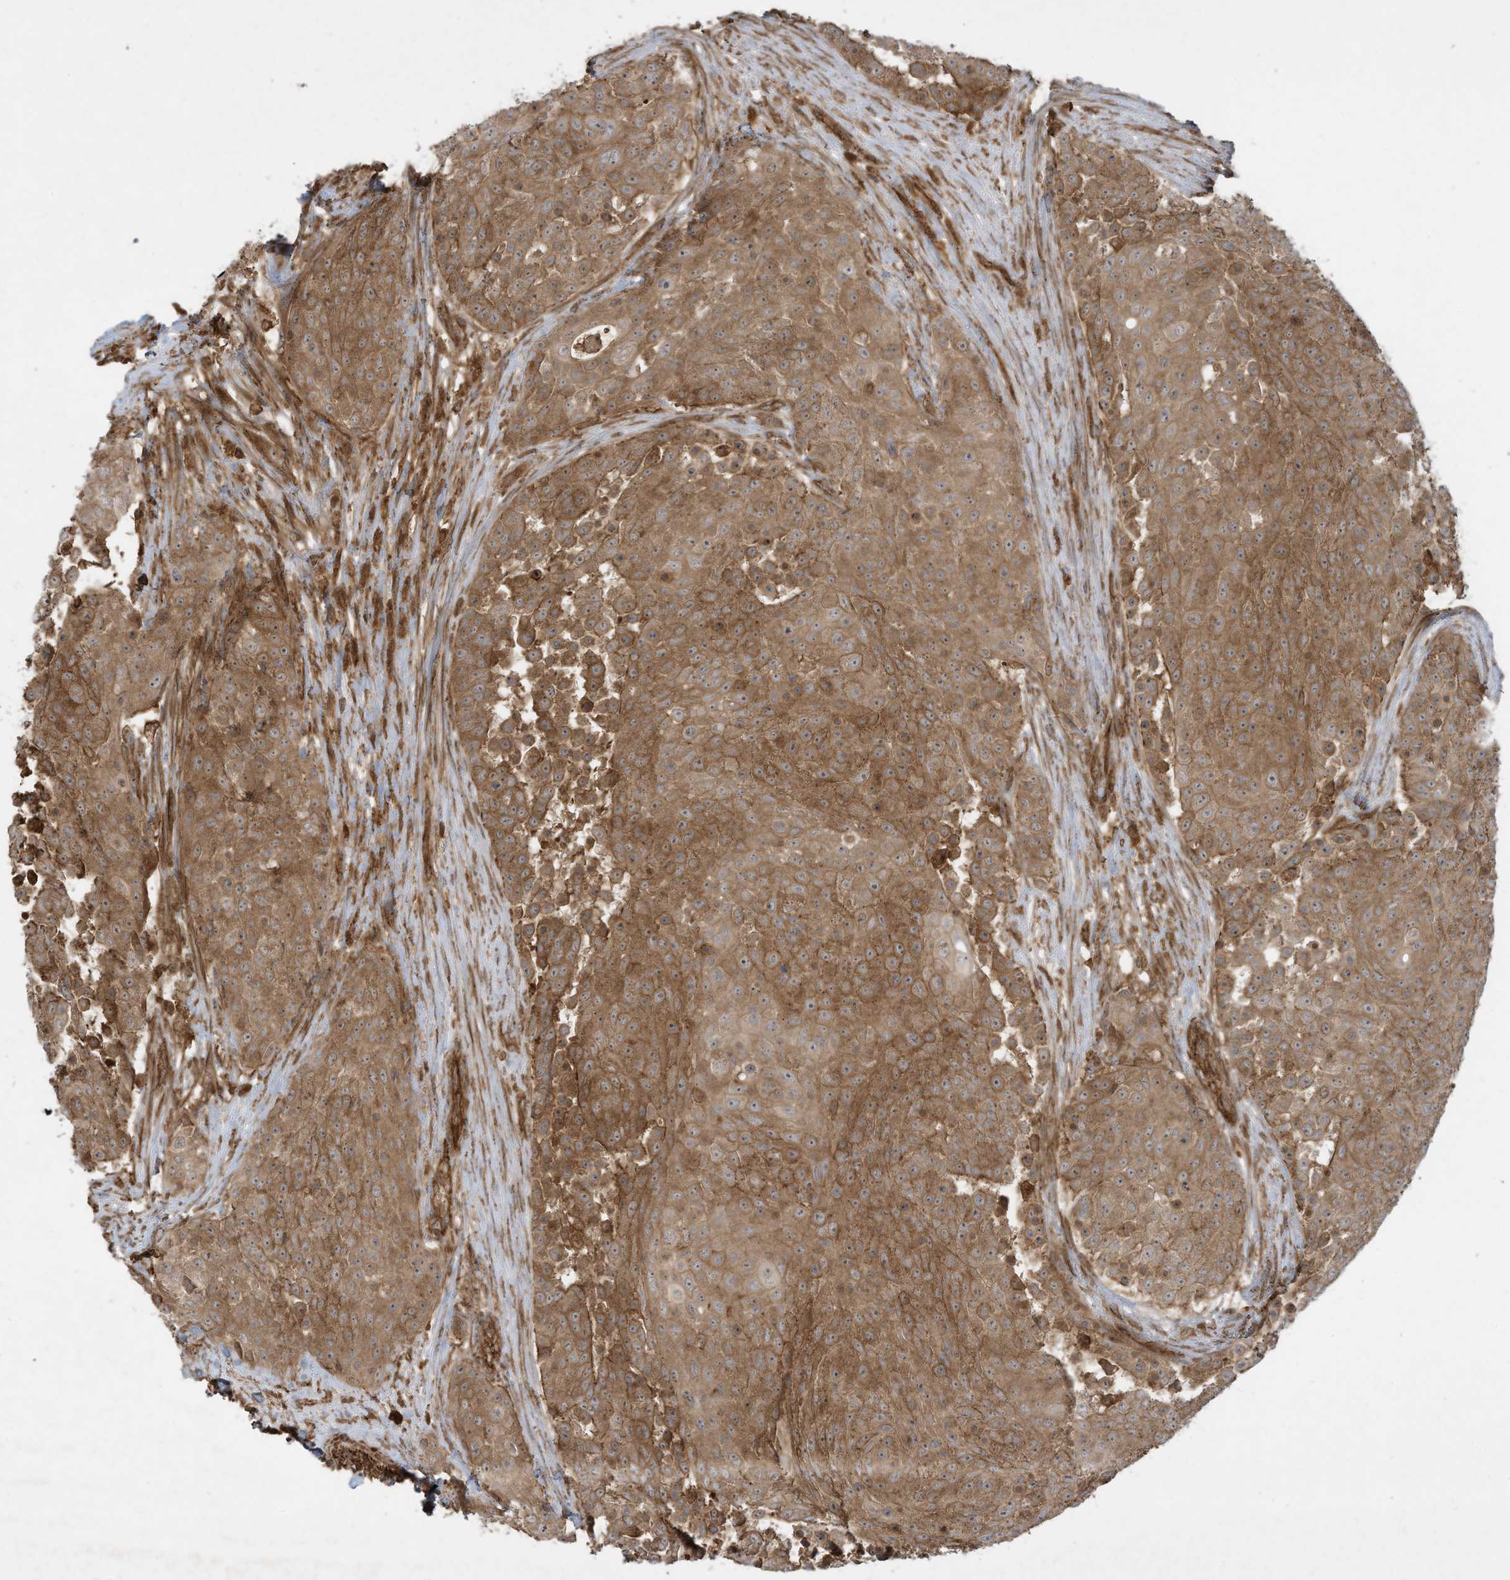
{"staining": {"intensity": "strong", "quantity": ">75%", "location": "cytoplasmic/membranous"}, "tissue": "urothelial cancer", "cell_type": "Tumor cells", "image_type": "cancer", "snomed": [{"axis": "morphology", "description": "Urothelial carcinoma, High grade"}, {"axis": "topography", "description": "Urinary bladder"}], "caption": "A brown stain shows strong cytoplasmic/membranous expression of a protein in human urothelial cancer tumor cells. (Stains: DAB (3,3'-diaminobenzidine) in brown, nuclei in blue, Microscopy: brightfield microscopy at high magnification).", "gene": "DDIT4", "patient": {"sex": "female", "age": 63}}